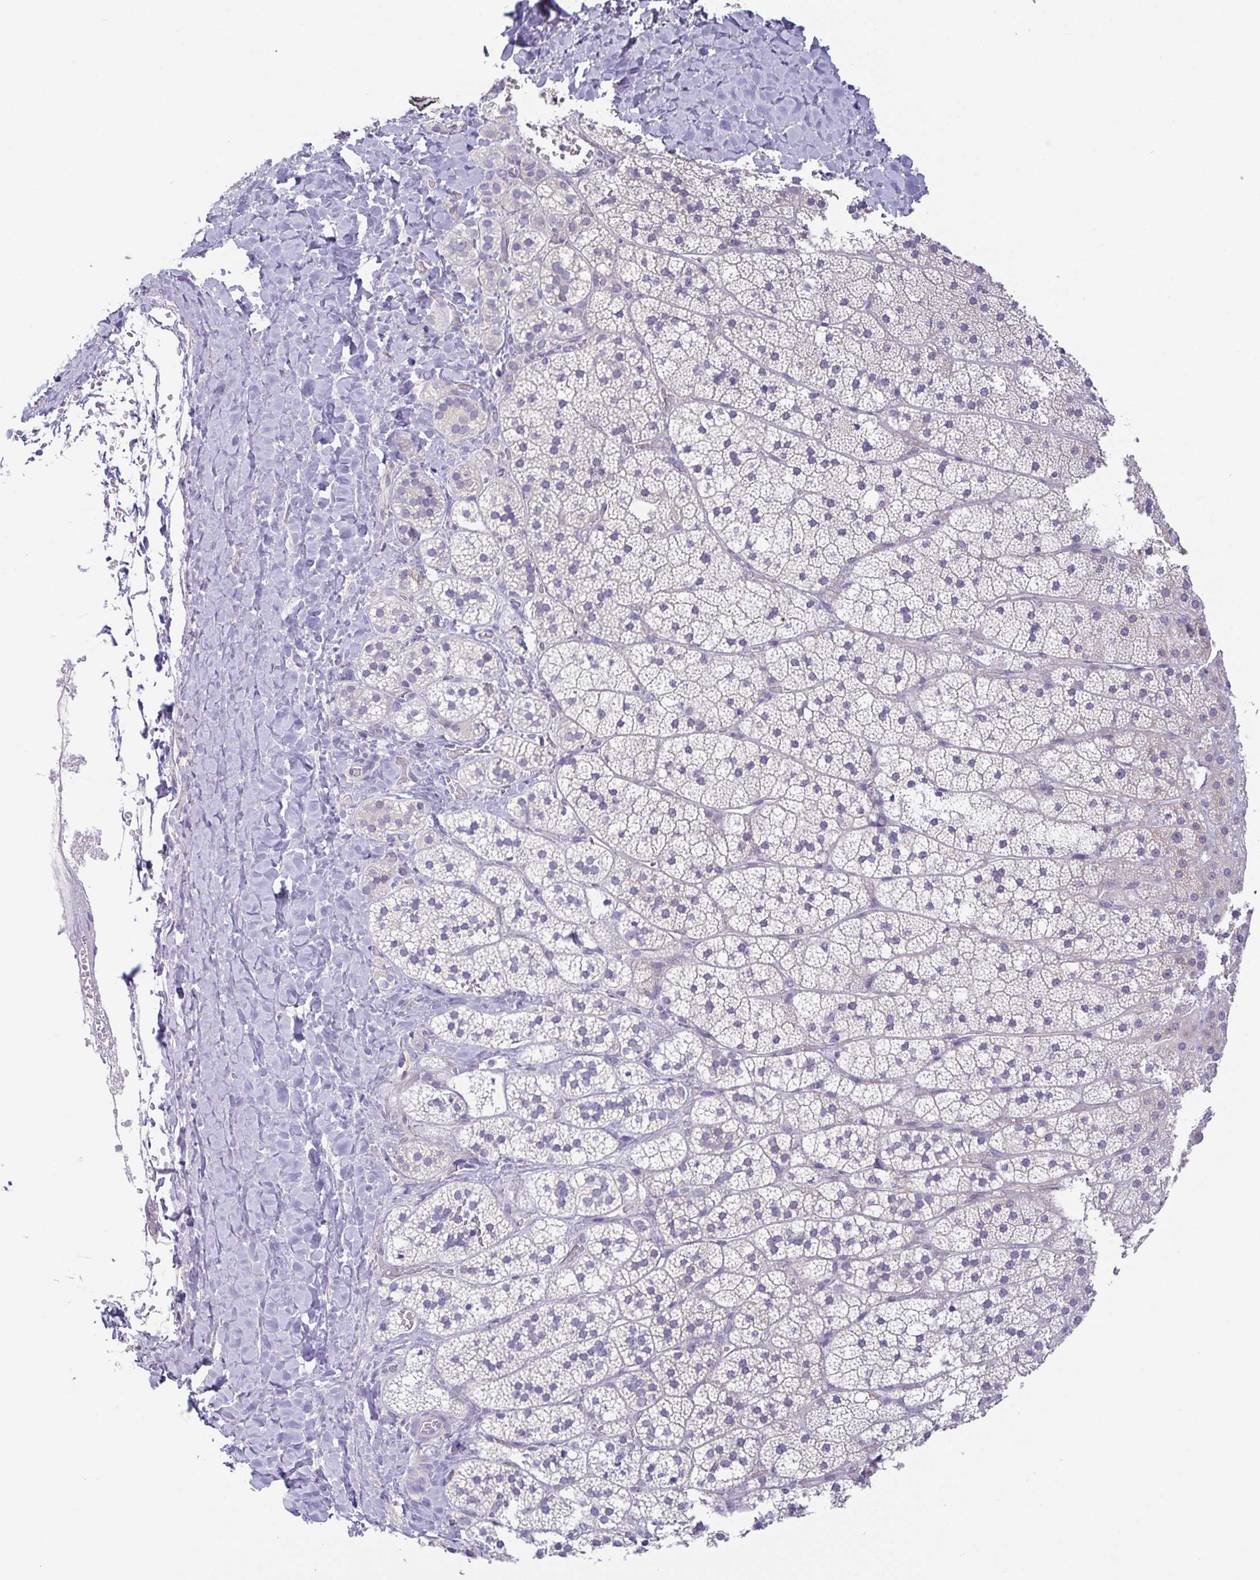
{"staining": {"intensity": "negative", "quantity": "none", "location": "none"}, "tissue": "adrenal gland", "cell_type": "Glandular cells", "image_type": "normal", "snomed": [{"axis": "morphology", "description": "Normal tissue, NOS"}, {"axis": "topography", "description": "Adrenal gland"}], "caption": "Immunohistochemical staining of unremarkable adrenal gland displays no significant expression in glandular cells. The staining was performed using DAB (3,3'-diaminobenzidine) to visualize the protein expression in brown, while the nuclei were stained in blue with hematoxylin (Magnification: 20x).", "gene": "PKDREJ", "patient": {"sex": "male", "age": 53}}